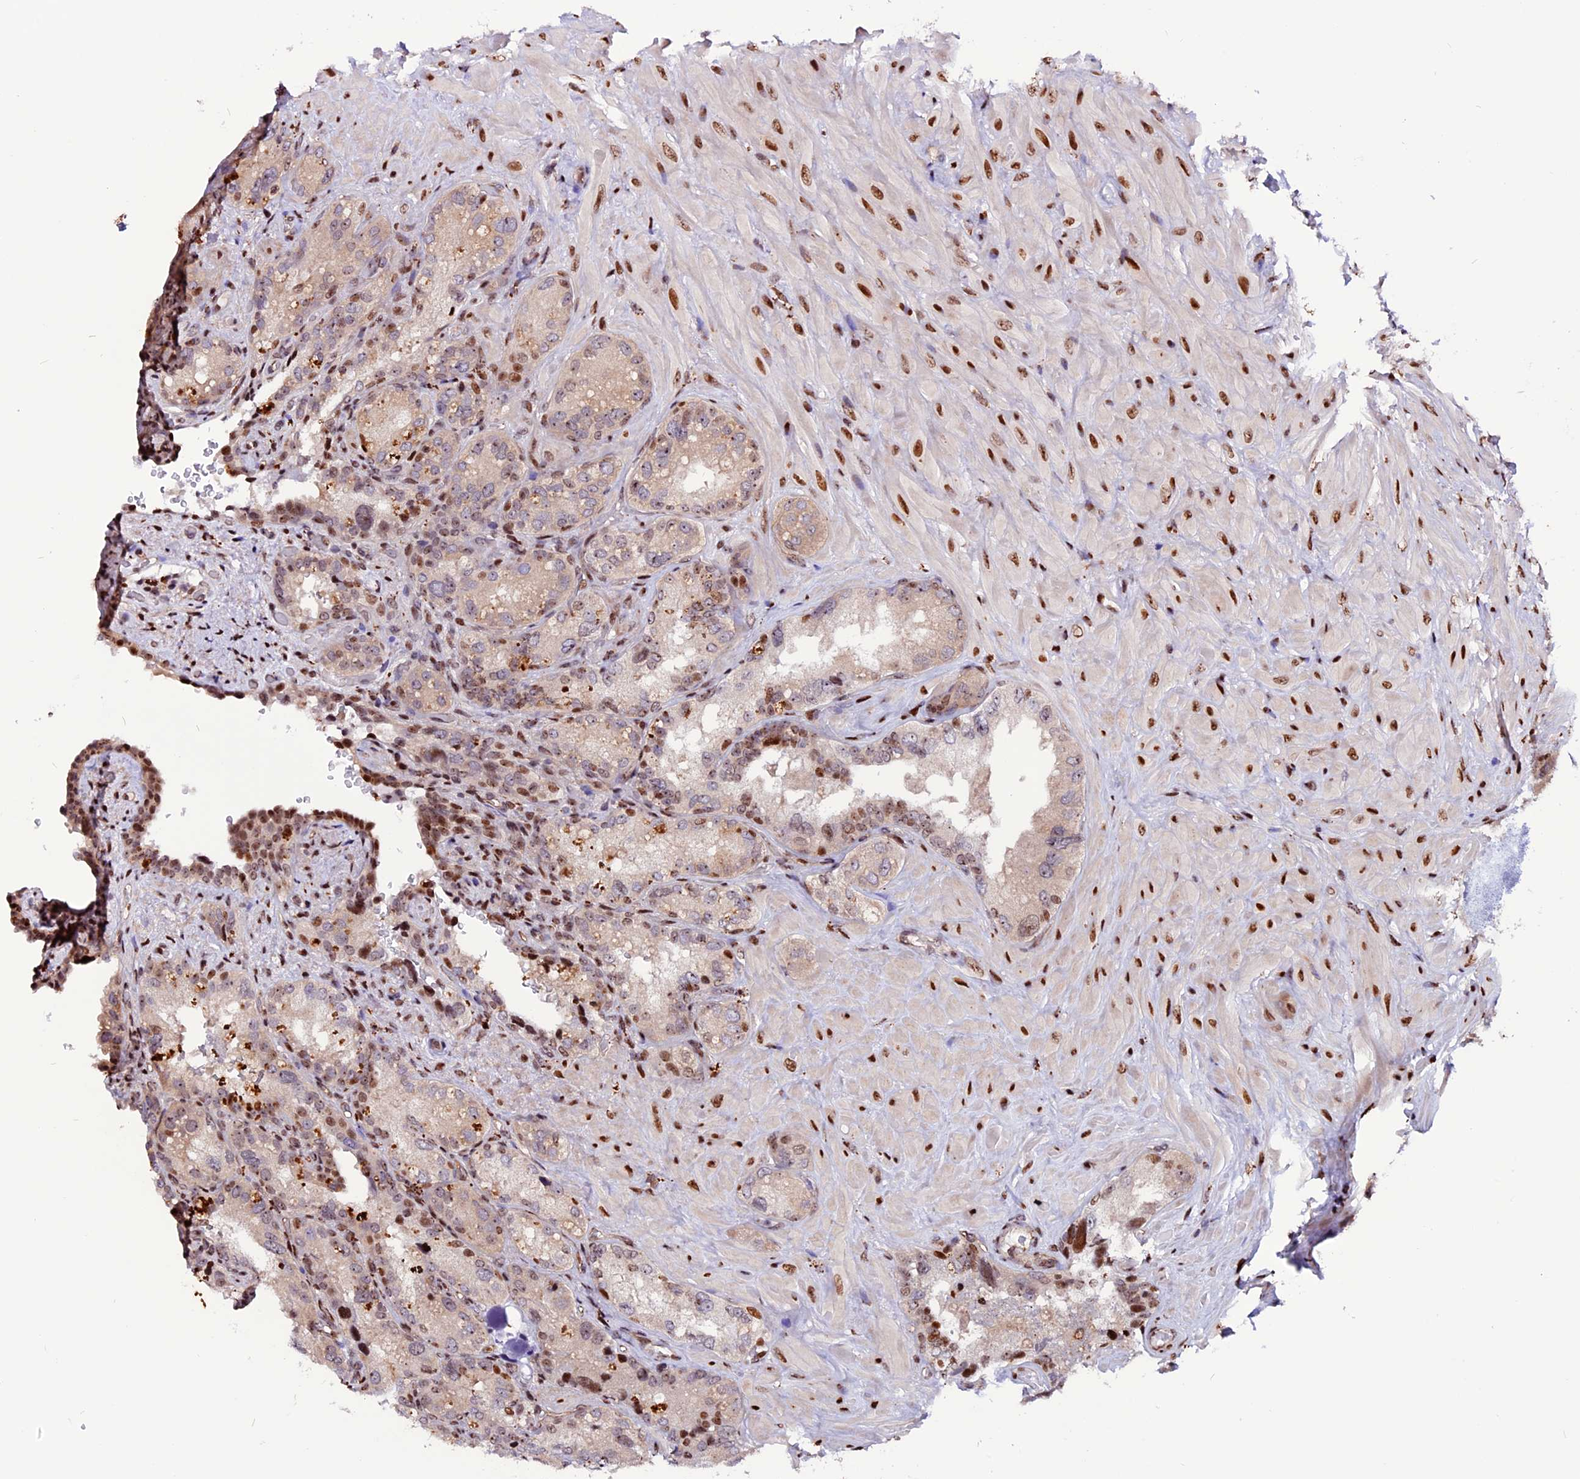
{"staining": {"intensity": "moderate", "quantity": "<25%", "location": "nuclear"}, "tissue": "seminal vesicle", "cell_type": "Glandular cells", "image_type": "normal", "snomed": [{"axis": "morphology", "description": "Normal tissue, NOS"}, {"axis": "topography", "description": "Seminal veicle"}, {"axis": "topography", "description": "Peripheral nerve tissue"}], "caption": "The photomicrograph shows immunohistochemical staining of normal seminal vesicle. There is moderate nuclear positivity is present in approximately <25% of glandular cells. (DAB (3,3'-diaminobenzidine) = brown stain, brightfield microscopy at high magnification).", "gene": "RINL", "patient": {"sex": "male", "age": 67}}